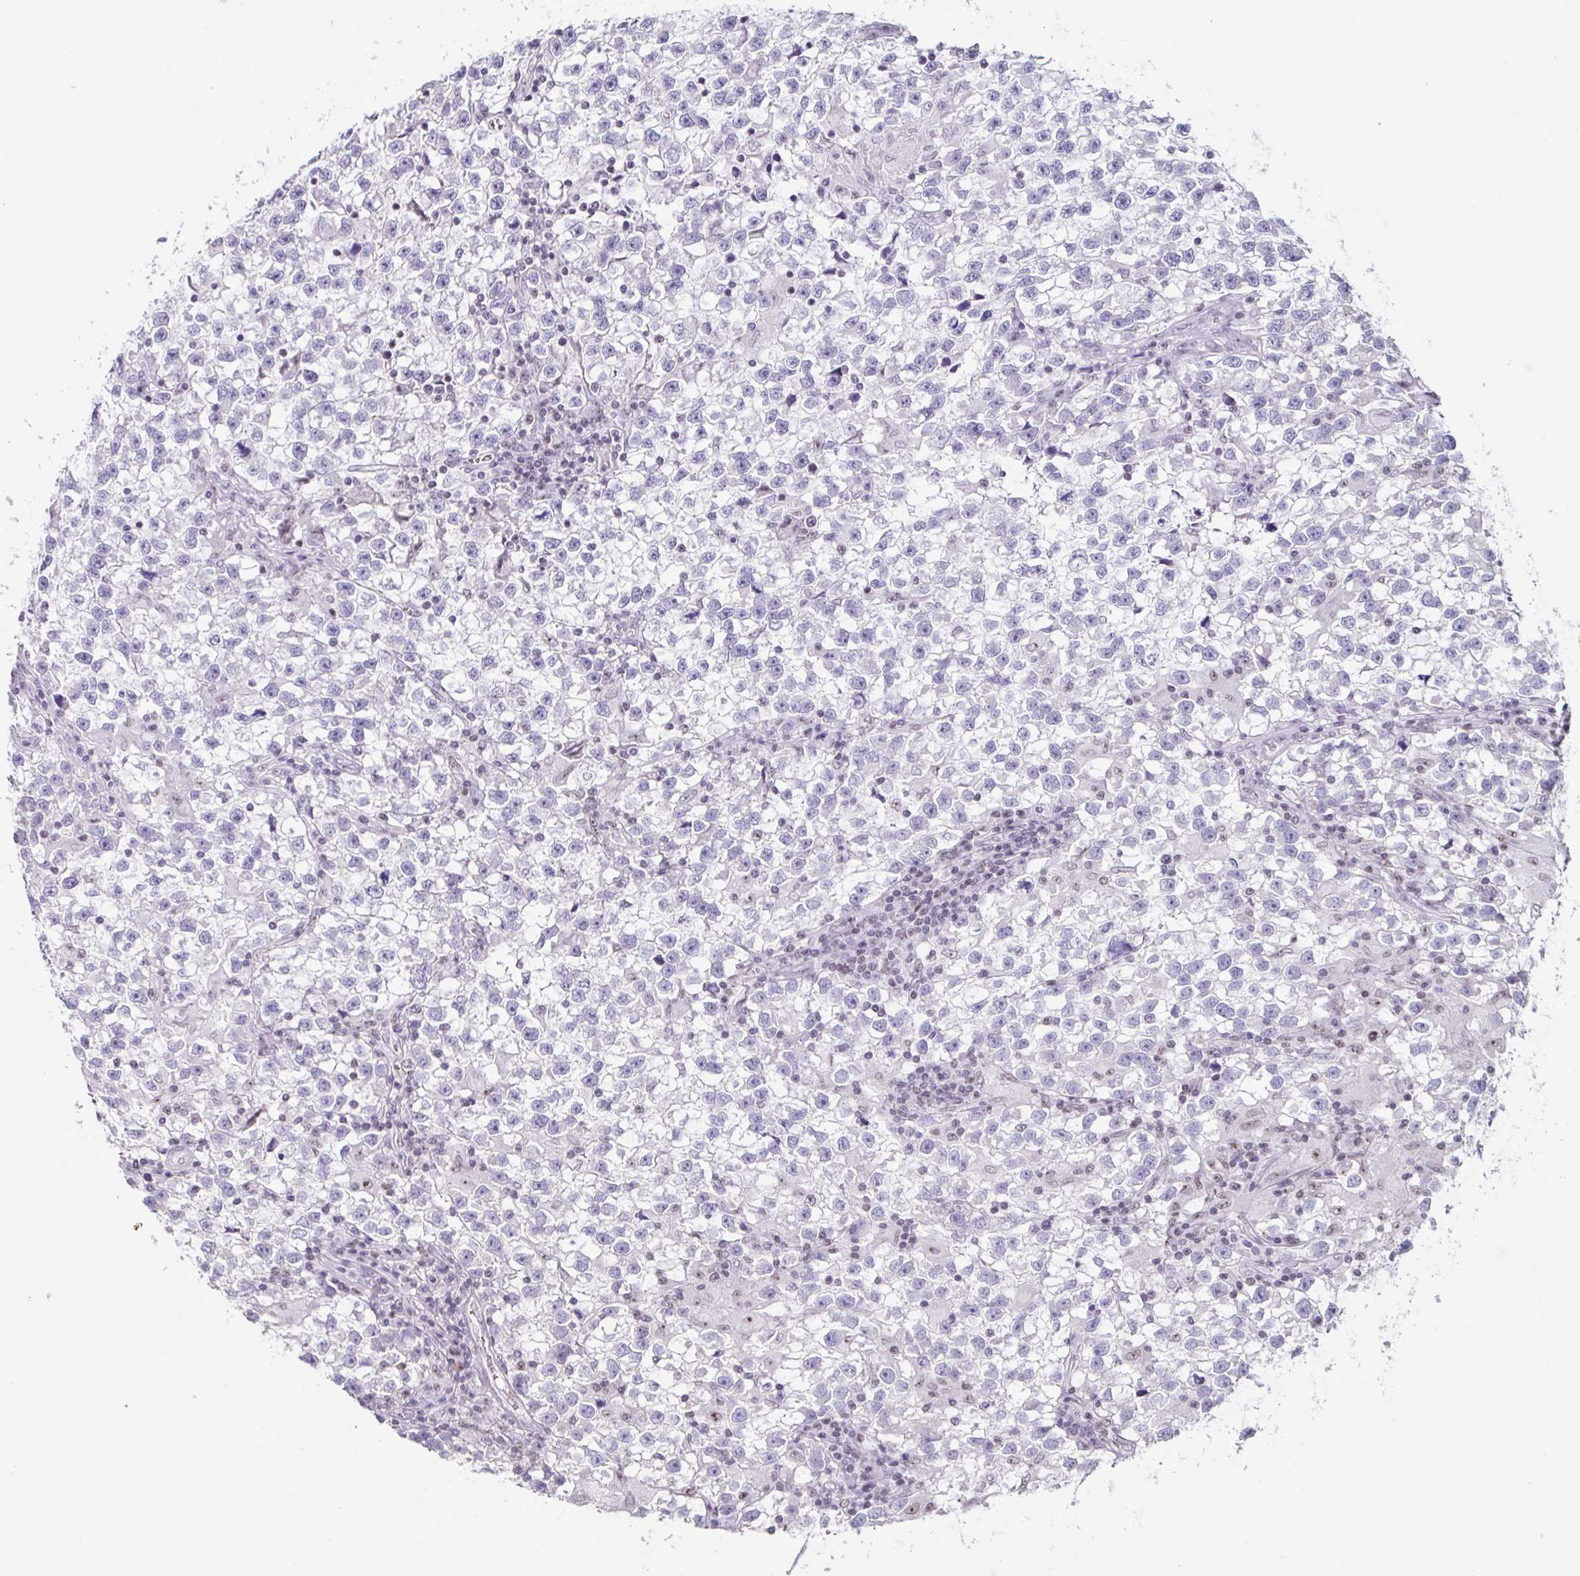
{"staining": {"intensity": "negative", "quantity": "none", "location": "none"}, "tissue": "testis cancer", "cell_type": "Tumor cells", "image_type": "cancer", "snomed": [{"axis": "morphology", "description": "Seminoma, NOS"}, {"axis": "topography", "description": "Testis"}], "caption": "Immunohistochemical staining of seminoma (testis) shows no significant positivity in tumor cells. Brightfield microscopy of immunohistochemistry (IHC) stained with DAB (3,3'-diaminobenzidine) (brown) and hematoxylin (blue), captured at high magnification.", "gene": "ZNF800", "patient": {"sex": "male", "age": 31}}